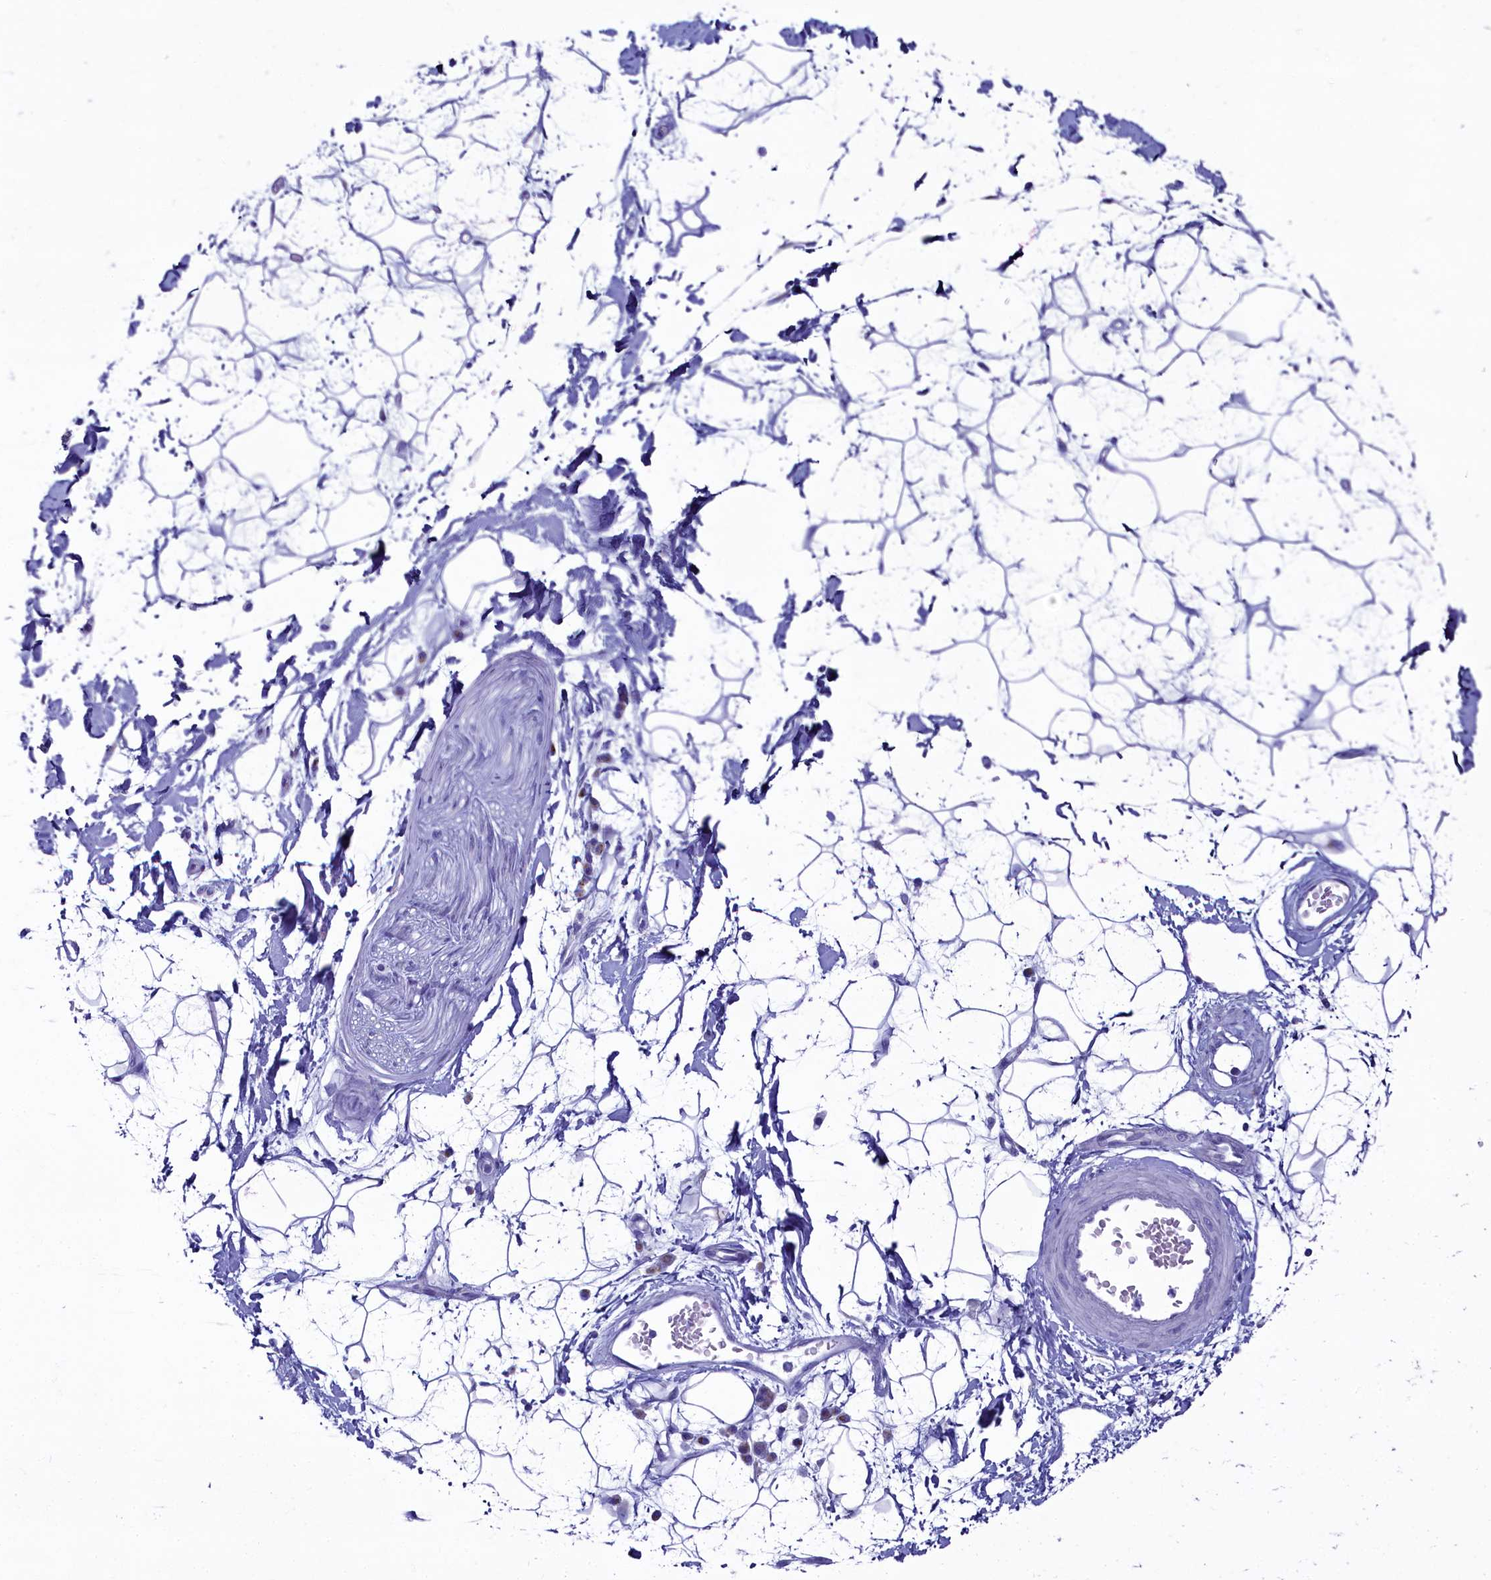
{"staining": {"intensity": "negative", "quantity": "none", "location": "none"}, "tissue": "adipose tissue", "cell_type": "Adipocytes", "image_type": "normal", "snomed": [{"axis": "morphology", "description": "Normal tissue, NOS"}, {"axis": "topography", "description": "Soft tissue"}], "caption": "IHC histopathology image of unremarkable adipose tissue: adipose tissue stained with DAB (3,3'-diaminobenzidine) demonstrates no significant protein positivity in adipocytes. The staining is performed using DAB brown chromogen with nuclei counter-stained in using hematoxylin.", "gene": "SKA3", "patient": {"sex": "male", "age": 72}}